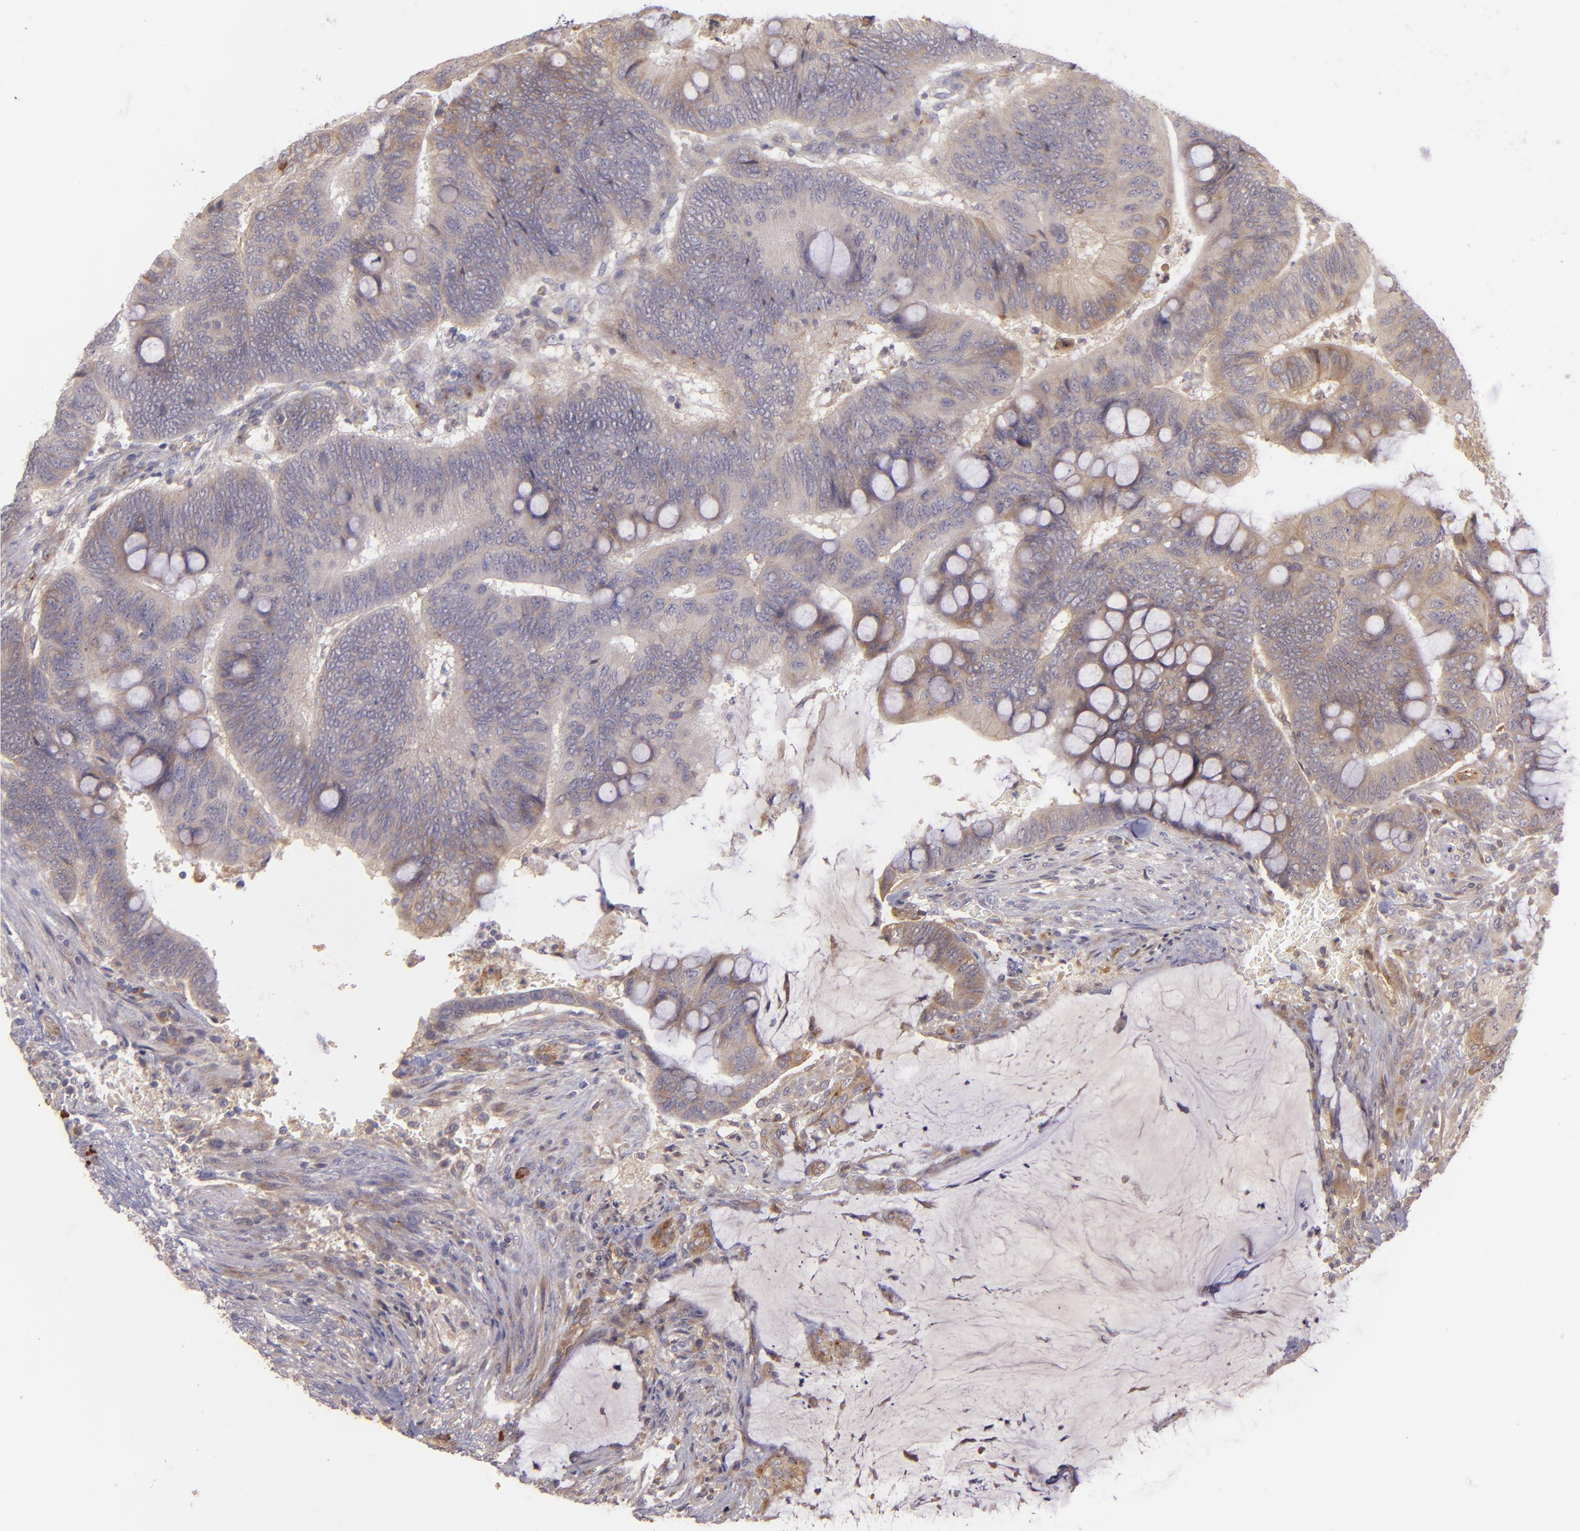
{"staining": {"intensity": "moderate", "quantity": ">75%", "location": "cytoplasmic/membranous"}, "tissue": "colorectal cancer", "cell_type": "Tumor cells", "image_type": "cancer", "snomed": [{"axis": "morphology", "description": "Normal tissue, NOS"}, {"axis": "morphology", "description": "Adenocarcinoma, NOS"}, {"axis": "topography", "description": "Rectum"}], "caption": "This is an image of immunohistochemistry (IHC) staining of adenocarcinoma (colorectal), which shows moderate positivity in the cytoplasmic/membranous of tumor cells.", "gene": "ECE1", "patient": {"sex": "male", "age": 92}}